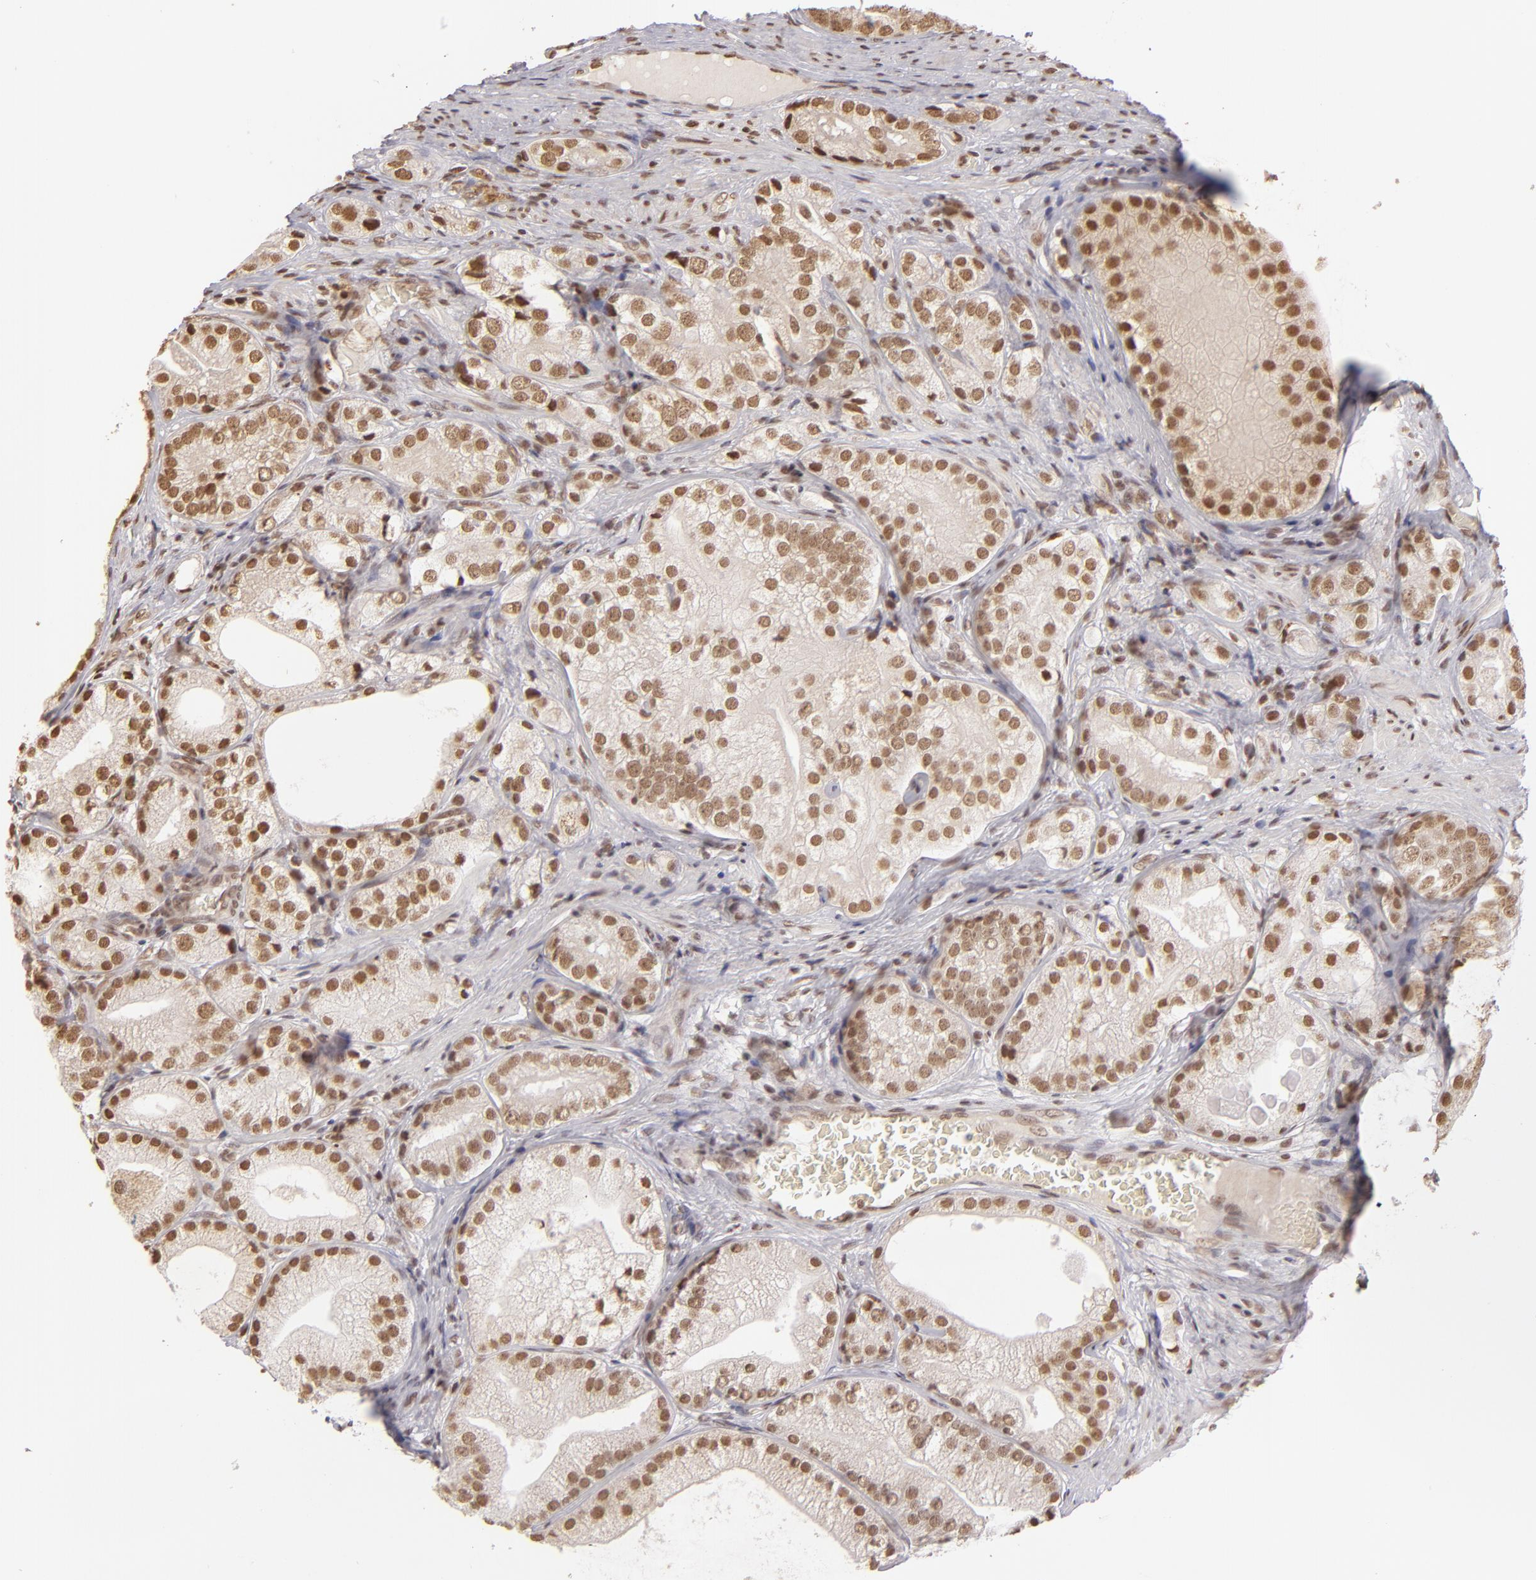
{"staining": {"intensity": "moderate", "quantity": ">75%", "location": "nuclear"}, "tissue": "prostate cancer", "cell_type": "Tumor cells", "image_type": "cancer", "snomed": [{"axis": "morphology", "description": "Adenocarcinoma, Low grade"}, {"axis": "topography", "description": "Prostate"}], "caption": "This micrograph demonstrates immunohistochemistry (IHC) staining of human prostate cancer (low-grade adenocarcinoma), with medium moderate nuclear expression in about >75% of tumor cells.", "gene": "CUL3", "patient": {"sex": "male", "age": 69}}